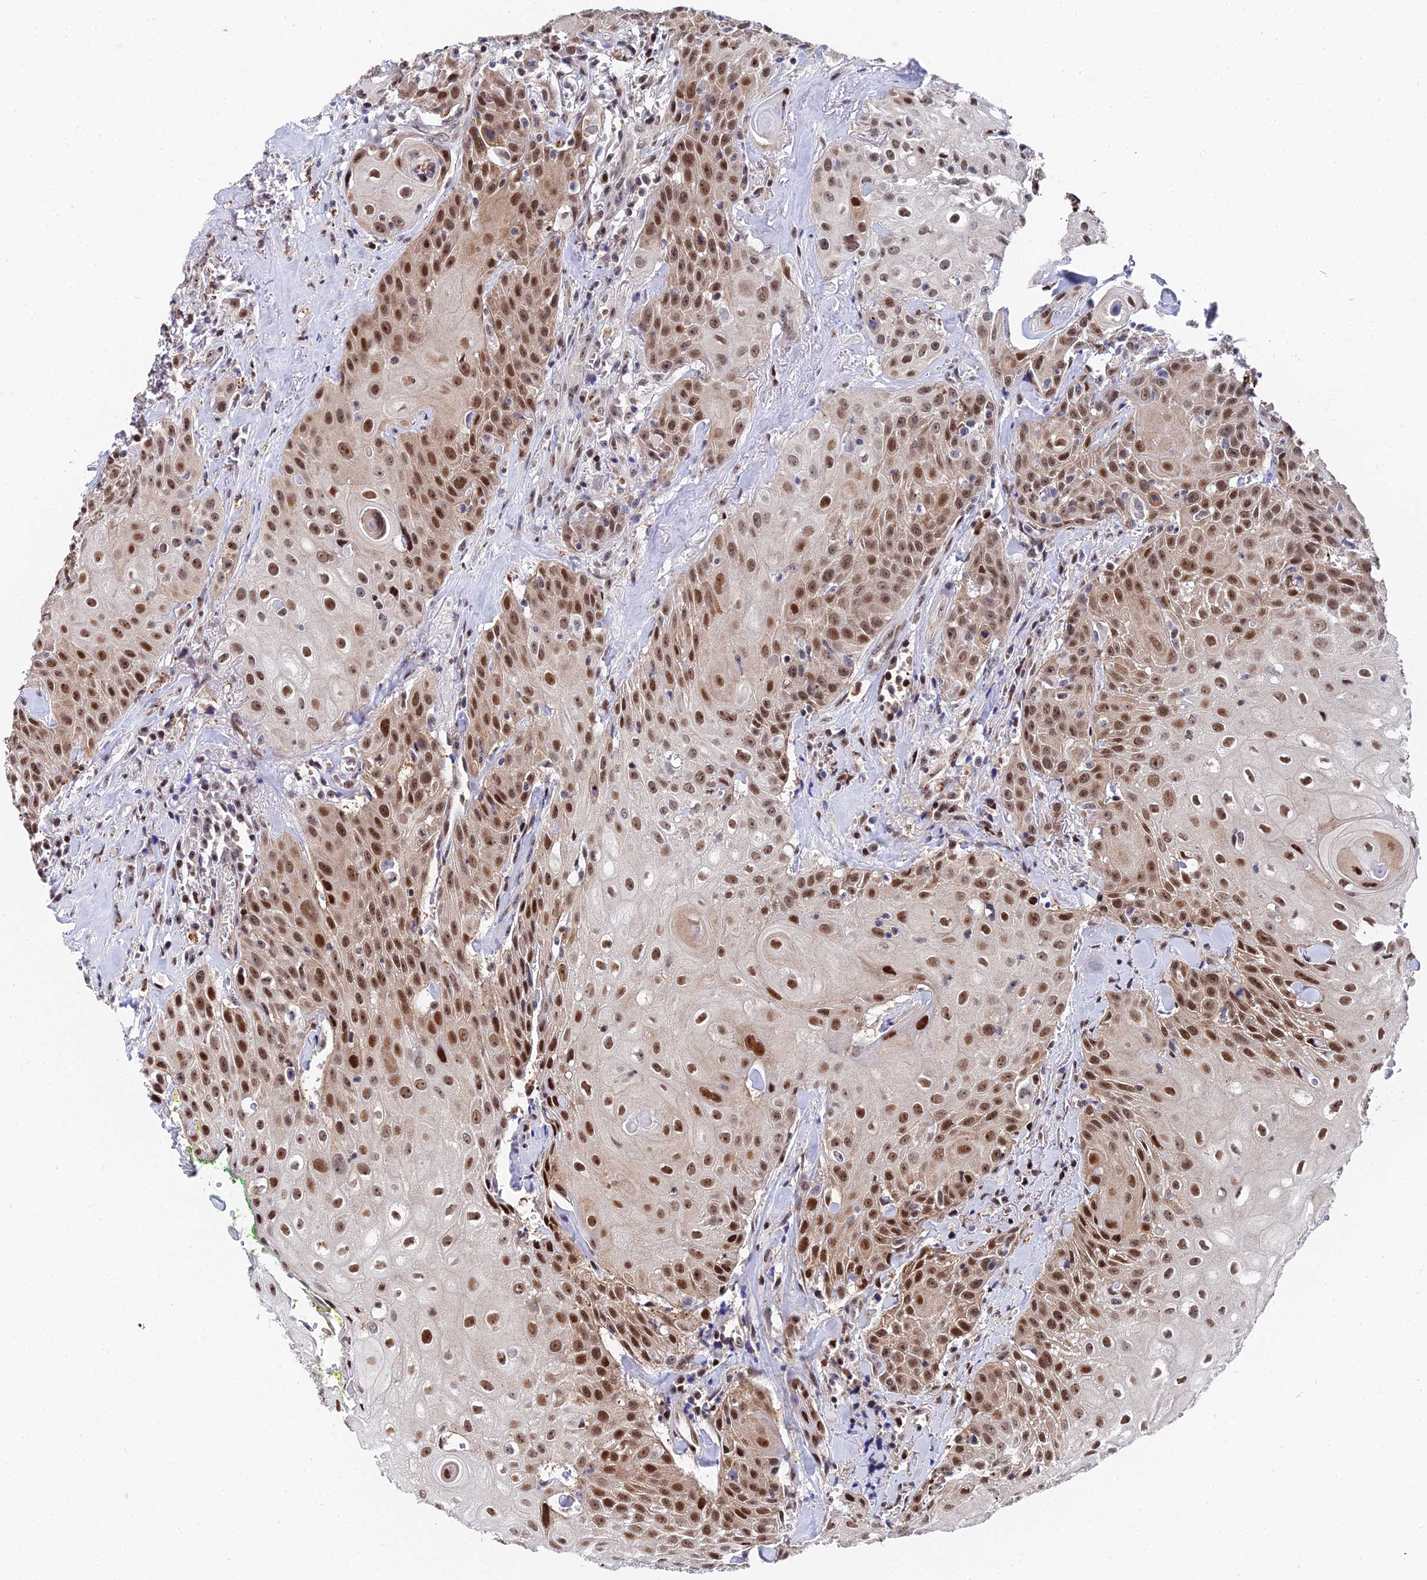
{"staining": {"intensity": "strong", "quantity": ">75%", "location": "nuclear"}, "tissue": "head and neck cancer", "cell_type": "Tumor cells", "image_type": "cancer", "snomed": [{"axis": "morphology", "description": "Squamous cell carcinoma, NOS"}, {"axis": "topography", "description": "Oral tissue"}, {"axis": "topography", "description": "Head-Neck"}], "caption": "Tumor cells demonstrate strong nuclear staining in about >75% of cells in squamous cell carcinoma (head and neck).", "gene": "TIFA", "patient": {"sex": "female", "age": 82}}